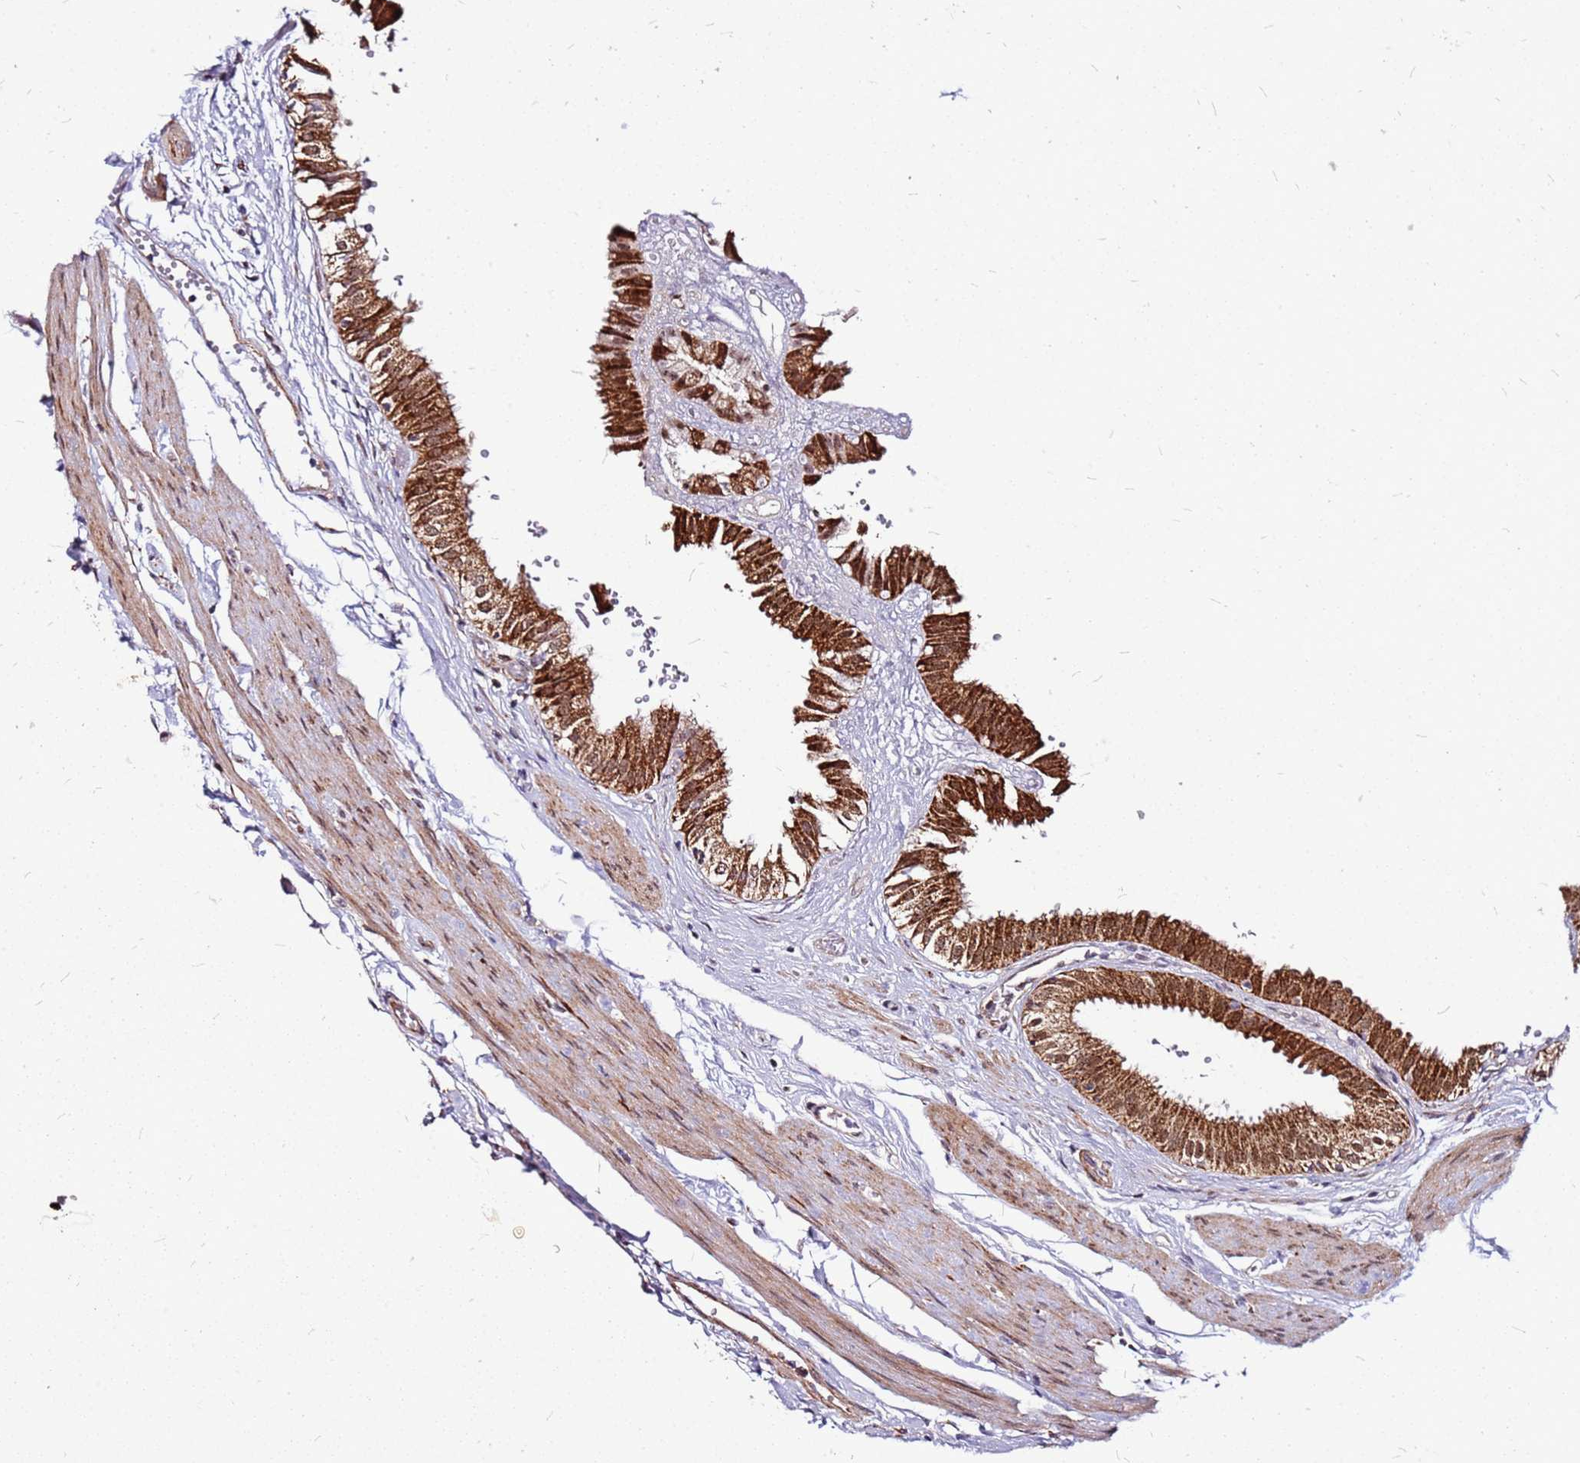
{"staining": {"intensity": "strong", "quantity": ">75%", "location": "cytoplasmic/membranous,nuclear"}, "tissue": "gallbladder", "cell_type": "Glandular cells", "image_type": "normal", "snomed": [{"axis": "morphology", "description": "Normal tissue, NOS"}, {"axis": "topography", "description": "Gallbladder"}], "caption": "The photomicrograph exhibits a brown stain indicating the presence of a protein in the cytoplasmic/membranous,nuclear of glandular cells in gallbladder. (DAB IHC with brightfield microscopy, high magnification).", "gene": "OR51T1", "patient": {"sex": "female", "age": 61}}